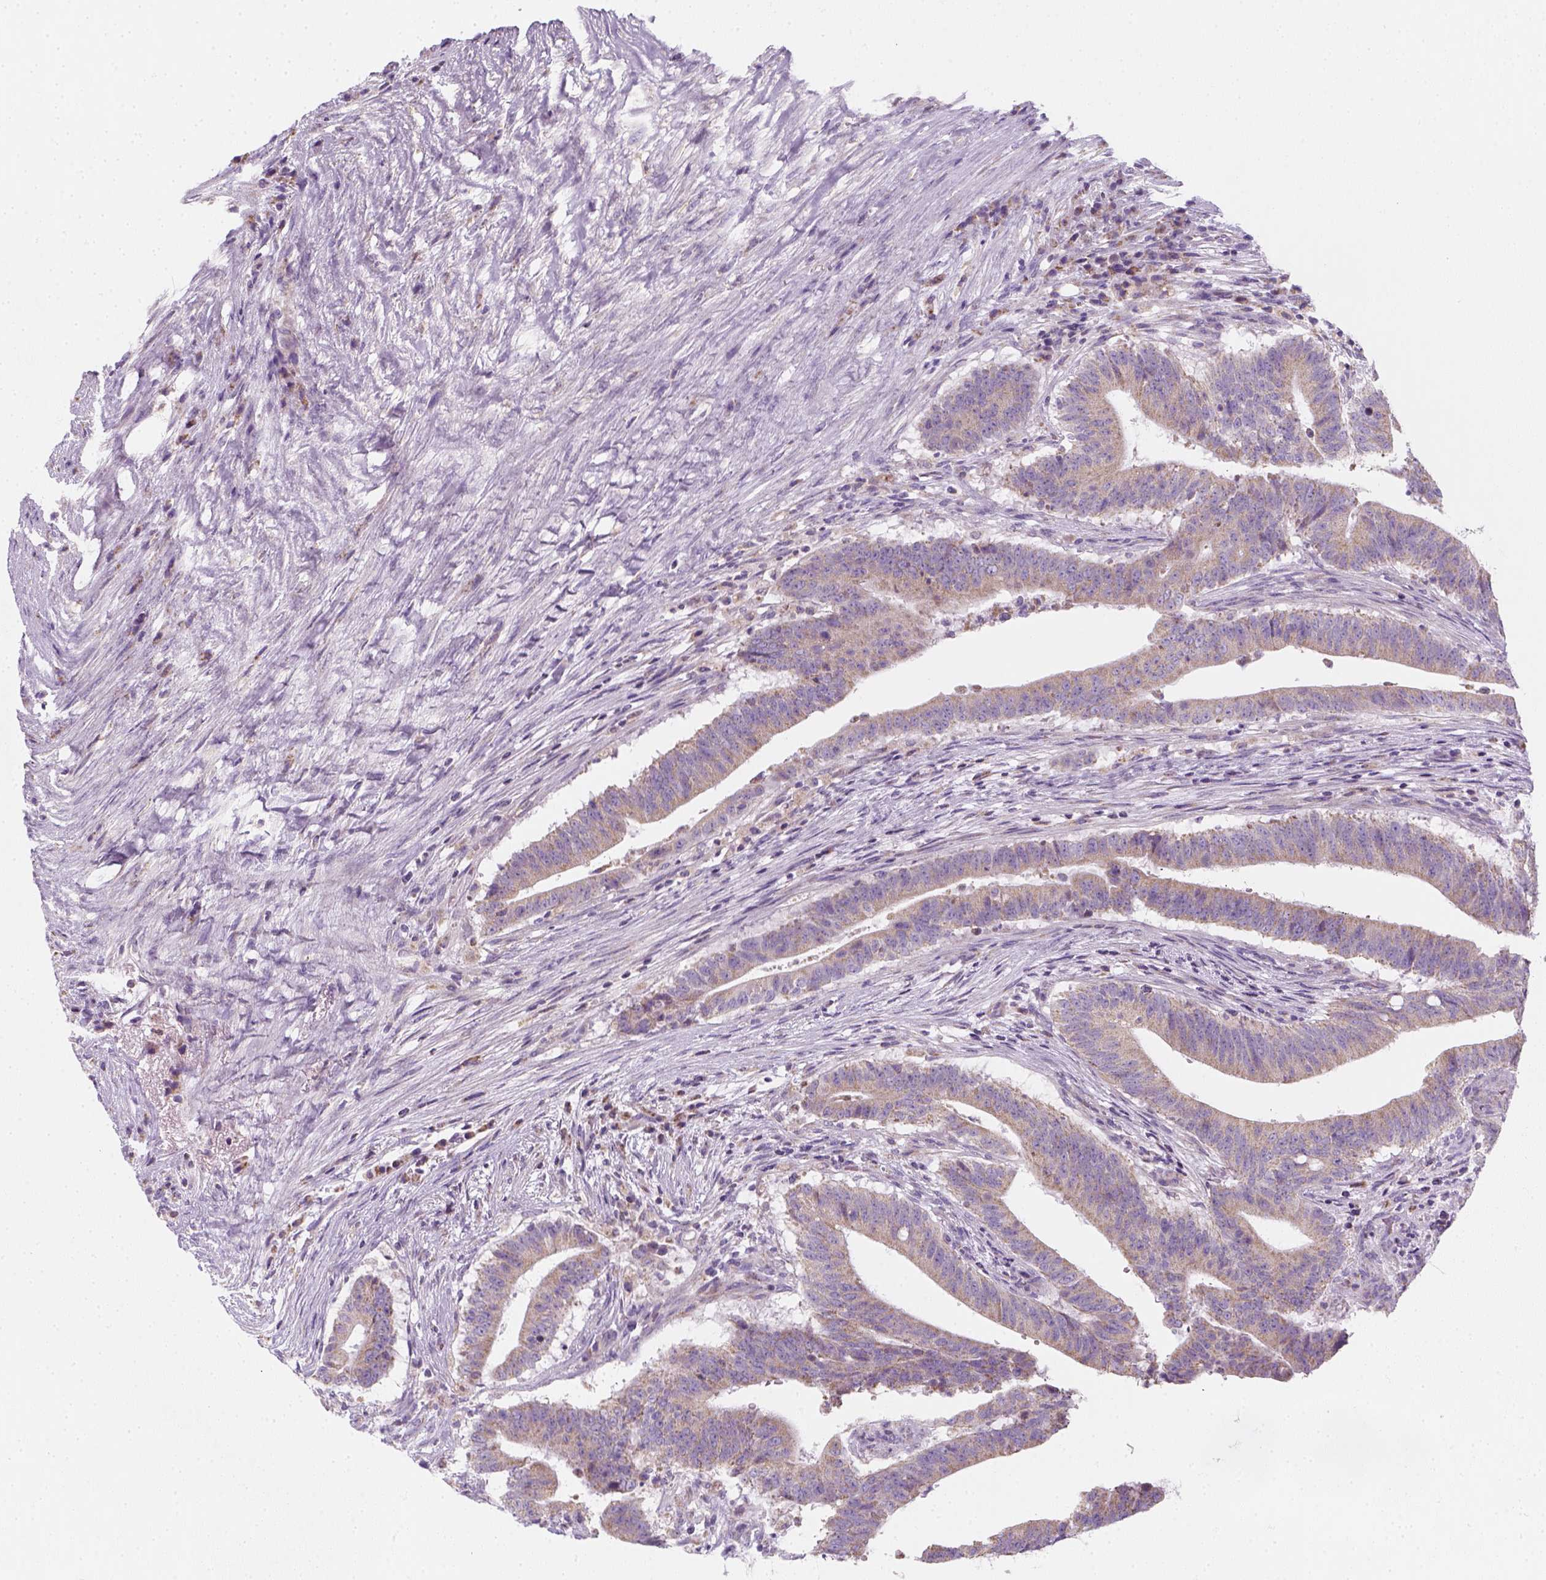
{"staining": {"intensity": "weak", "quantity": ">75%", "location": "cytoplasmic/membranous"}, "tissue": "colorectal cancer", "cell_type": "Tumor cells", "image_type": "cancer", "snomed": [{"axis": "morphology", "description": "Adenocarcinoma, NOS"}, {"axis": "topography", "description": "Colon"}], "caption": "Tumor cells show low levels of weak cytoplasmic/membranous expression in approximately >75% of cells in human colorectal cancer (adenocarcinoma).", "gene": "AWAT2", "patient": {"sex": "female", "age": 43}}